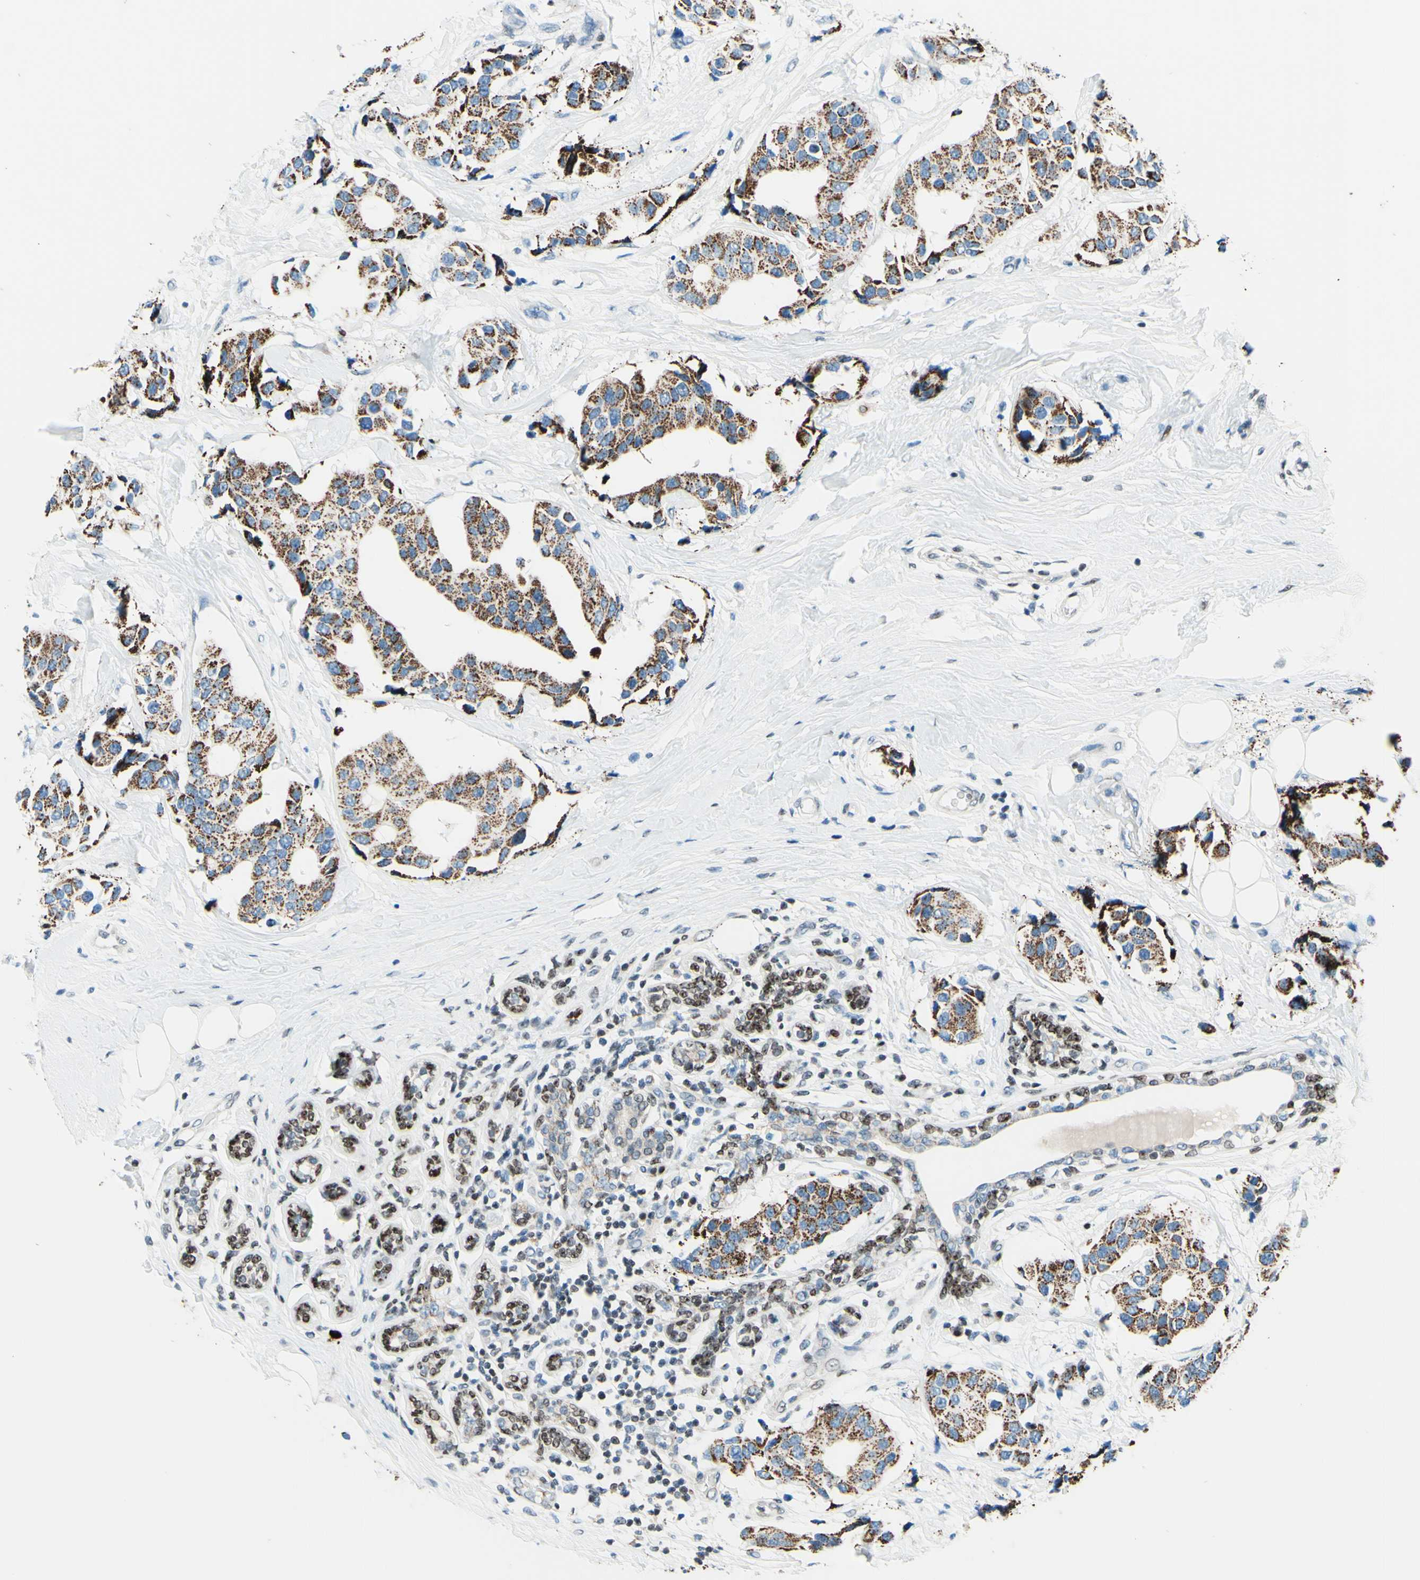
{"staining": {"intensity": "moderate", "quantity": "25%-75%", "location": "cytoplasmic/membranous"}, "tissue": "breast cancer", "cell_type": "Tumor cells", "image_type": "cancer", "snomed": [{"axis": "morphology", "description": "Normal tissue, NOS"}, {"axis": "morphology", "description": "Duct carcinoma"}, {"axis": "topography", "description": "Breast"}], "caption": "Protein staining exhibits moderate cytoplasmic/membranous expression in approximately 25%-75% of tumor cells in breast cancer (intraductal carcinoma). Nuclei are stained in blue.", "gene": "CBX7", "patient": {"sex": "female", "age": 39}}